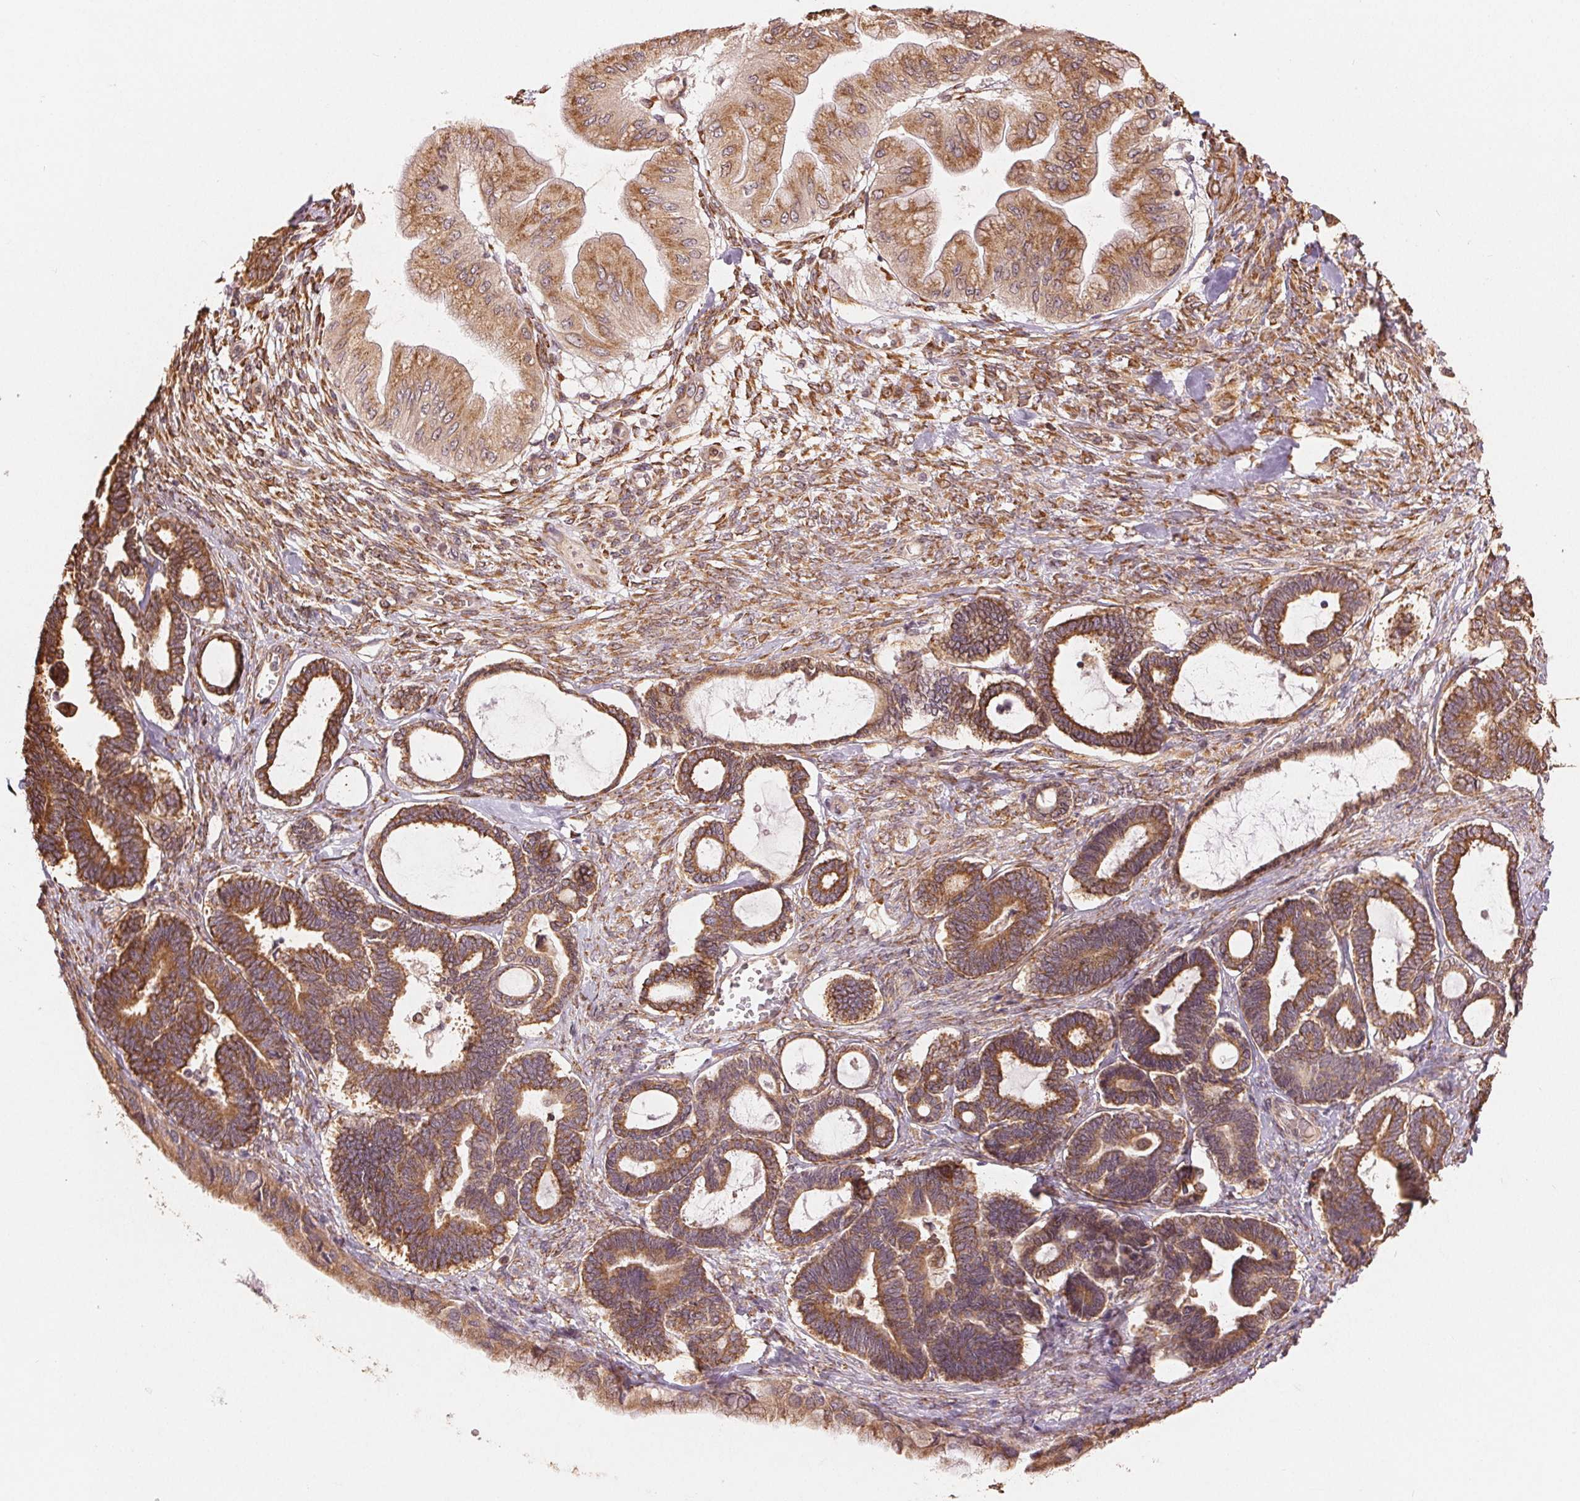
{"staining": {"intensity": "moderate", "quantity": ">75%", "location": "cytoplasmic/membranous"}, "tissue": "ovarian cancer", "cell_type": "Tumor cells", "image_type": "cancer", "snomed": [{"axis": "morphology", "description": "Carcinoma, endometroid"}, {"axis": "topography", "description": "Ovary"}], "caption": "Ovarian cancer stained with a brown dye shows moderate cytoplasmic/membranous positive positivity in approximately >75% of tumor cells.", "gene": "SLC20A1", "patient": {"sex": "female", "age": 70}}